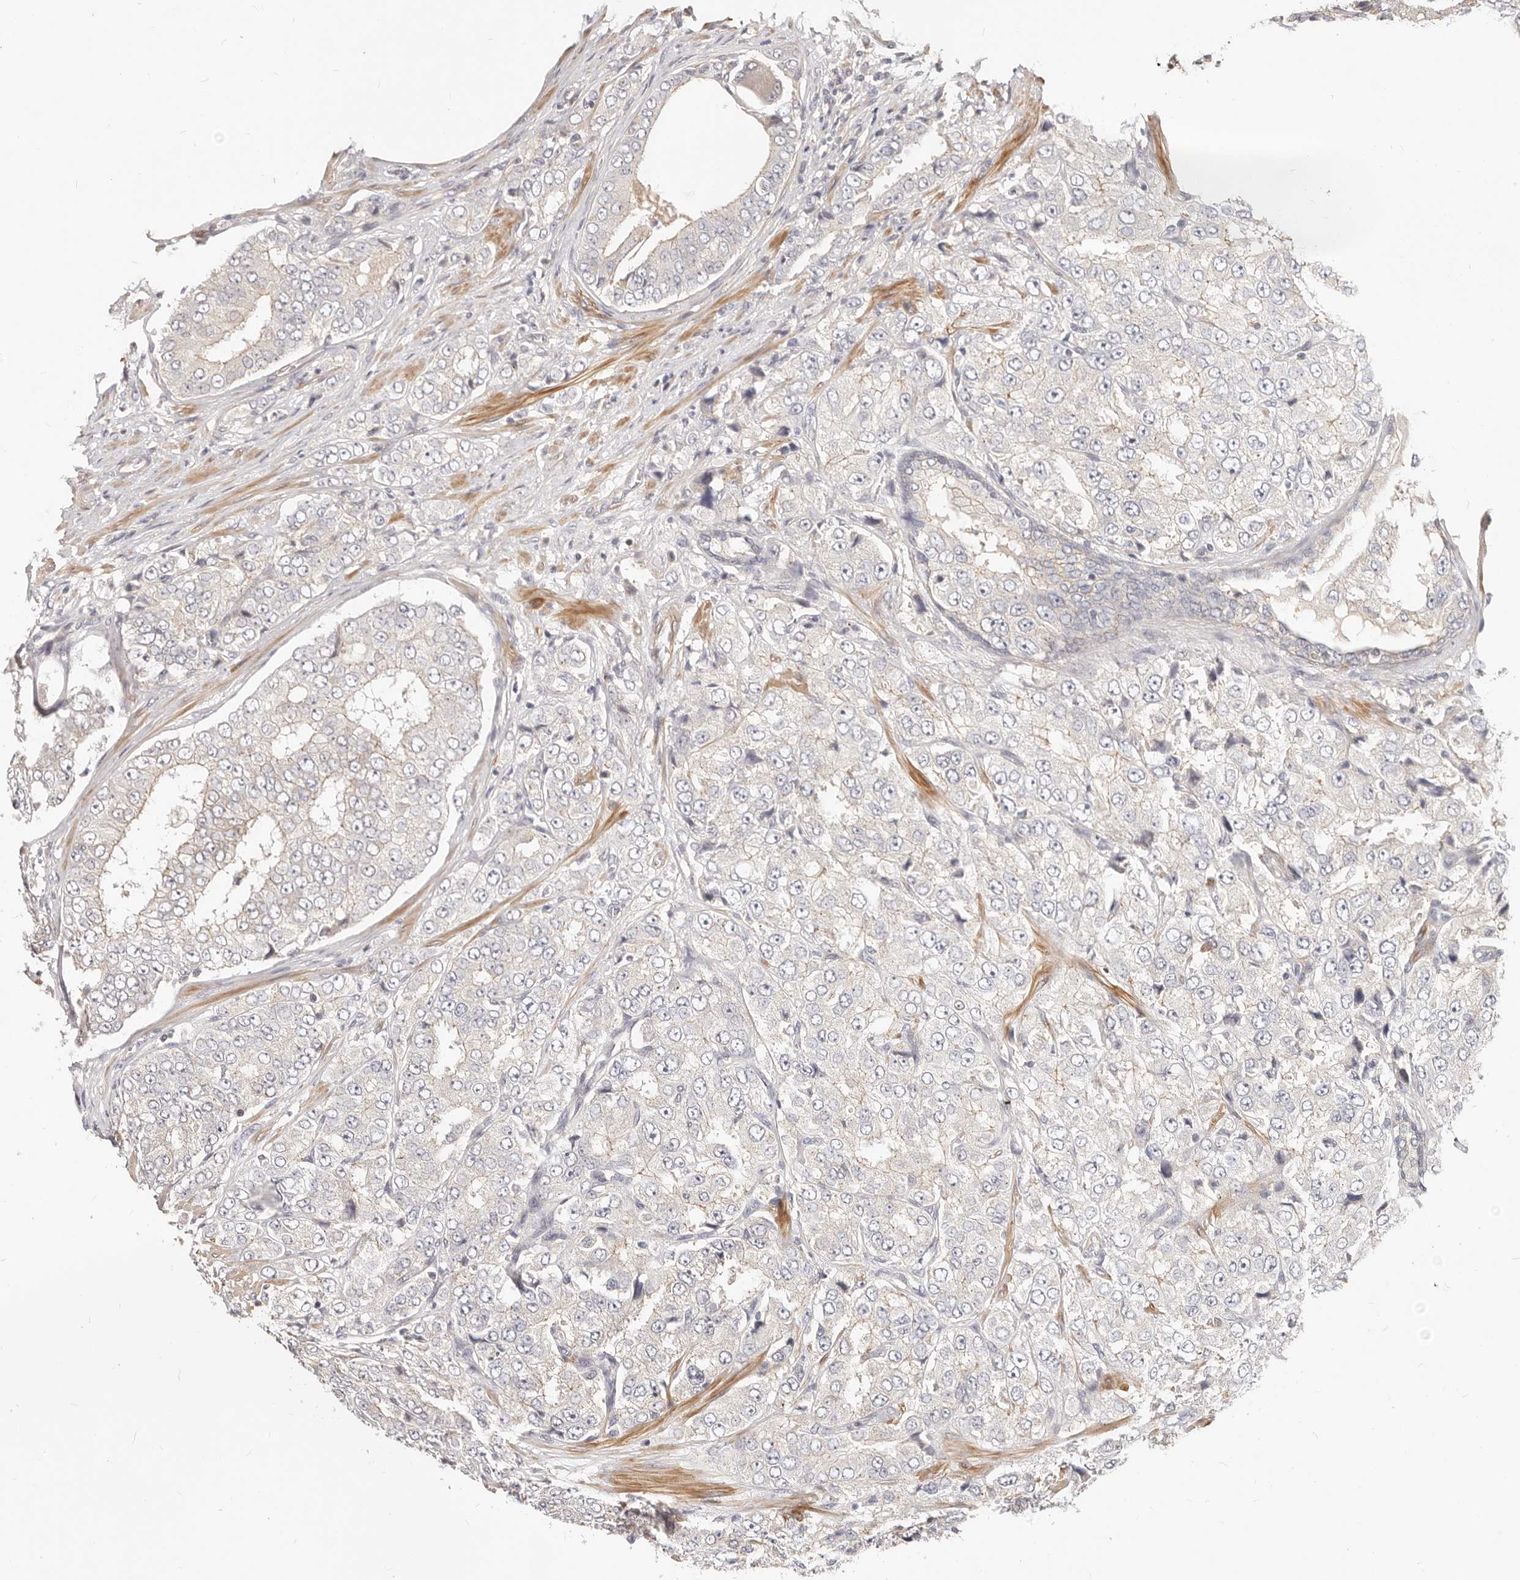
{"staining": {"intensity": "negative", "quantity": "none", "location": "none"}, "tissue": "prostate cancer", "cell_type": "Tumor cells", "image_type": "cancer", "snomed": [{"axis": "morphology", "description": "Adenocarcinoma, High grade"}, {"axis": "topography", "description": "Prostate"}], "caption": "This is a image of IHC staining of prostate adenocarcinoma (high-grade), which shows no positivity in tumor cells.", "gene": "ZRANB1", "patient": {"sex": "male", "age": 58}}